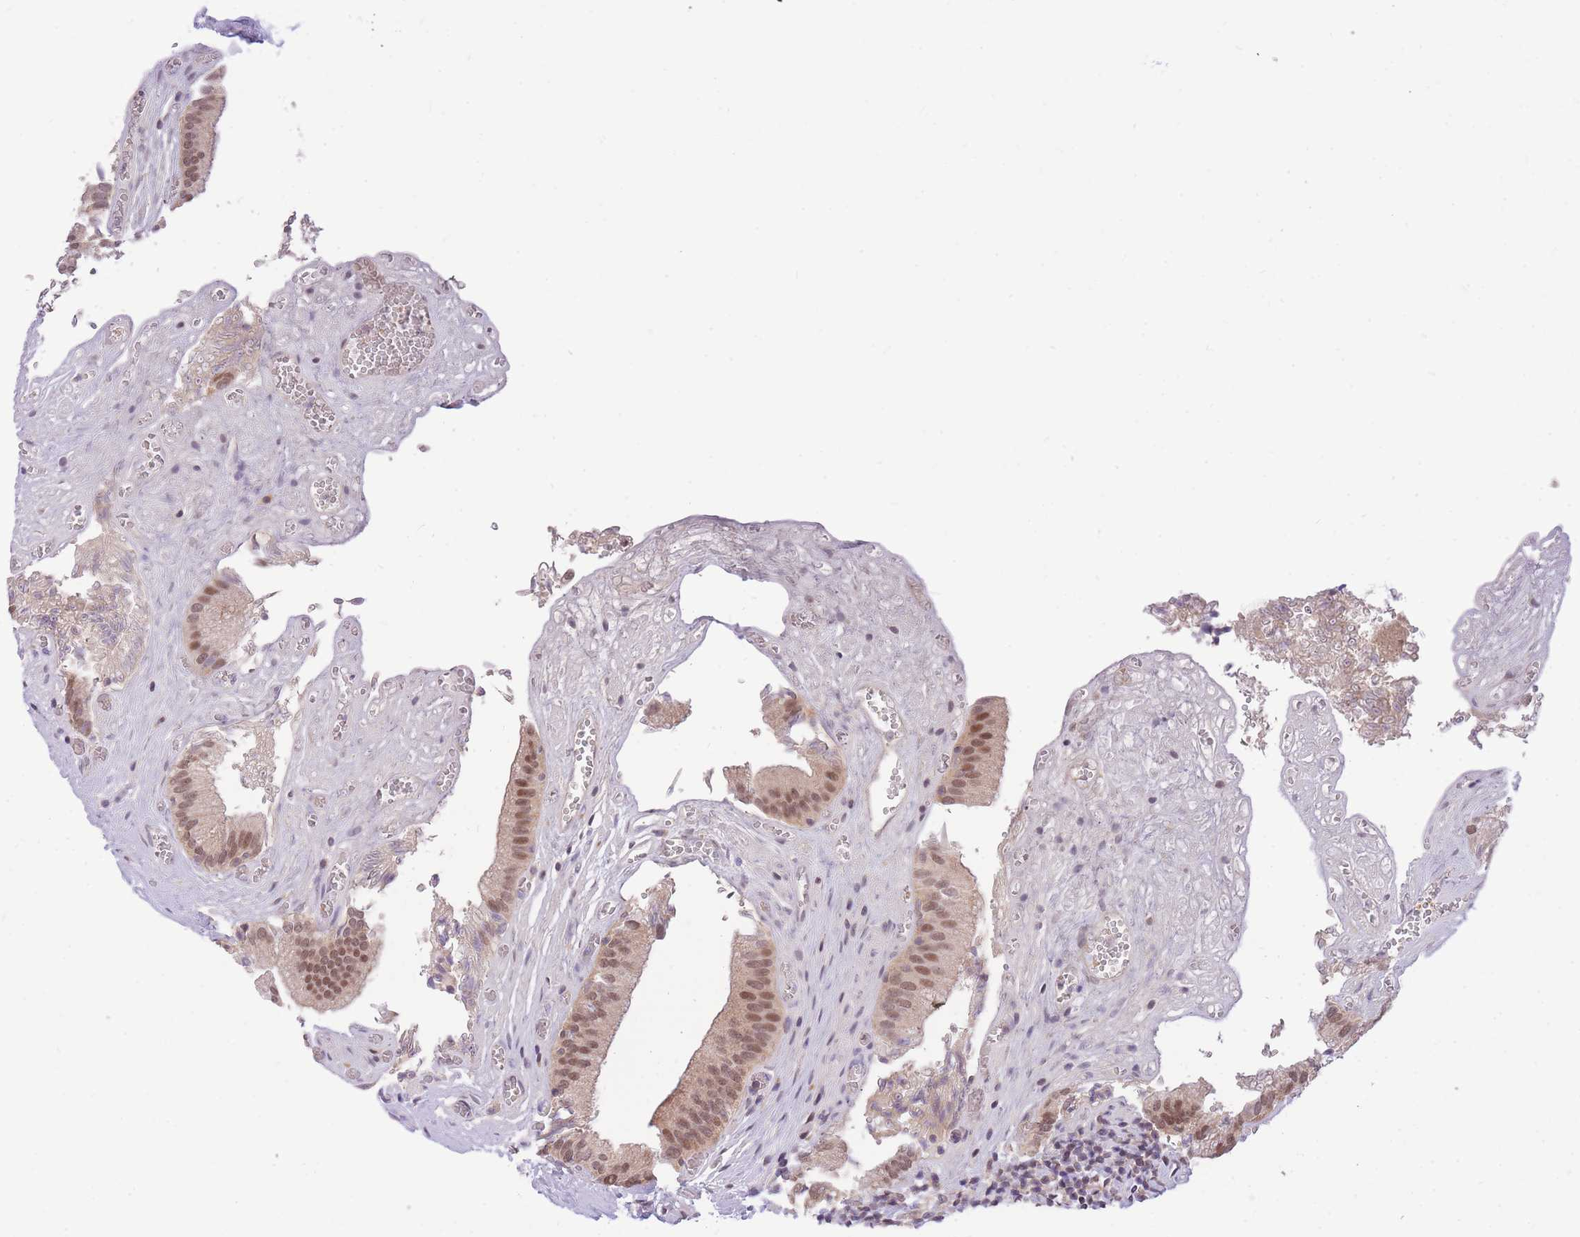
{"staining": {"intensity": "moderate", "quantity": ">75%", "location": "cytoplasmic/membranous,nuclear"}, "tissue": "gallbladder", "cell_type": "Glandular cells", "image_type": "normal", "snomed": [{"axis": "morphology", "description": "Normal tissue, NOS"}, {"axis": "topography", "description": "Gallbladder"}, {"axis": "topography", "description": "Peripheral nerve tissue"}], "caption": "Protein staining of normal gallbladder displays moderate cytoplasmic/membranous,nuclear staining in about >75% of glandular cells. The staining is performed using DAB brown chromogen to label protein expression. The nuclei are counter-stained blue using hematoxylin.", "gene": "MINDY2", "patient": {"sex": "male", "age": 17}}